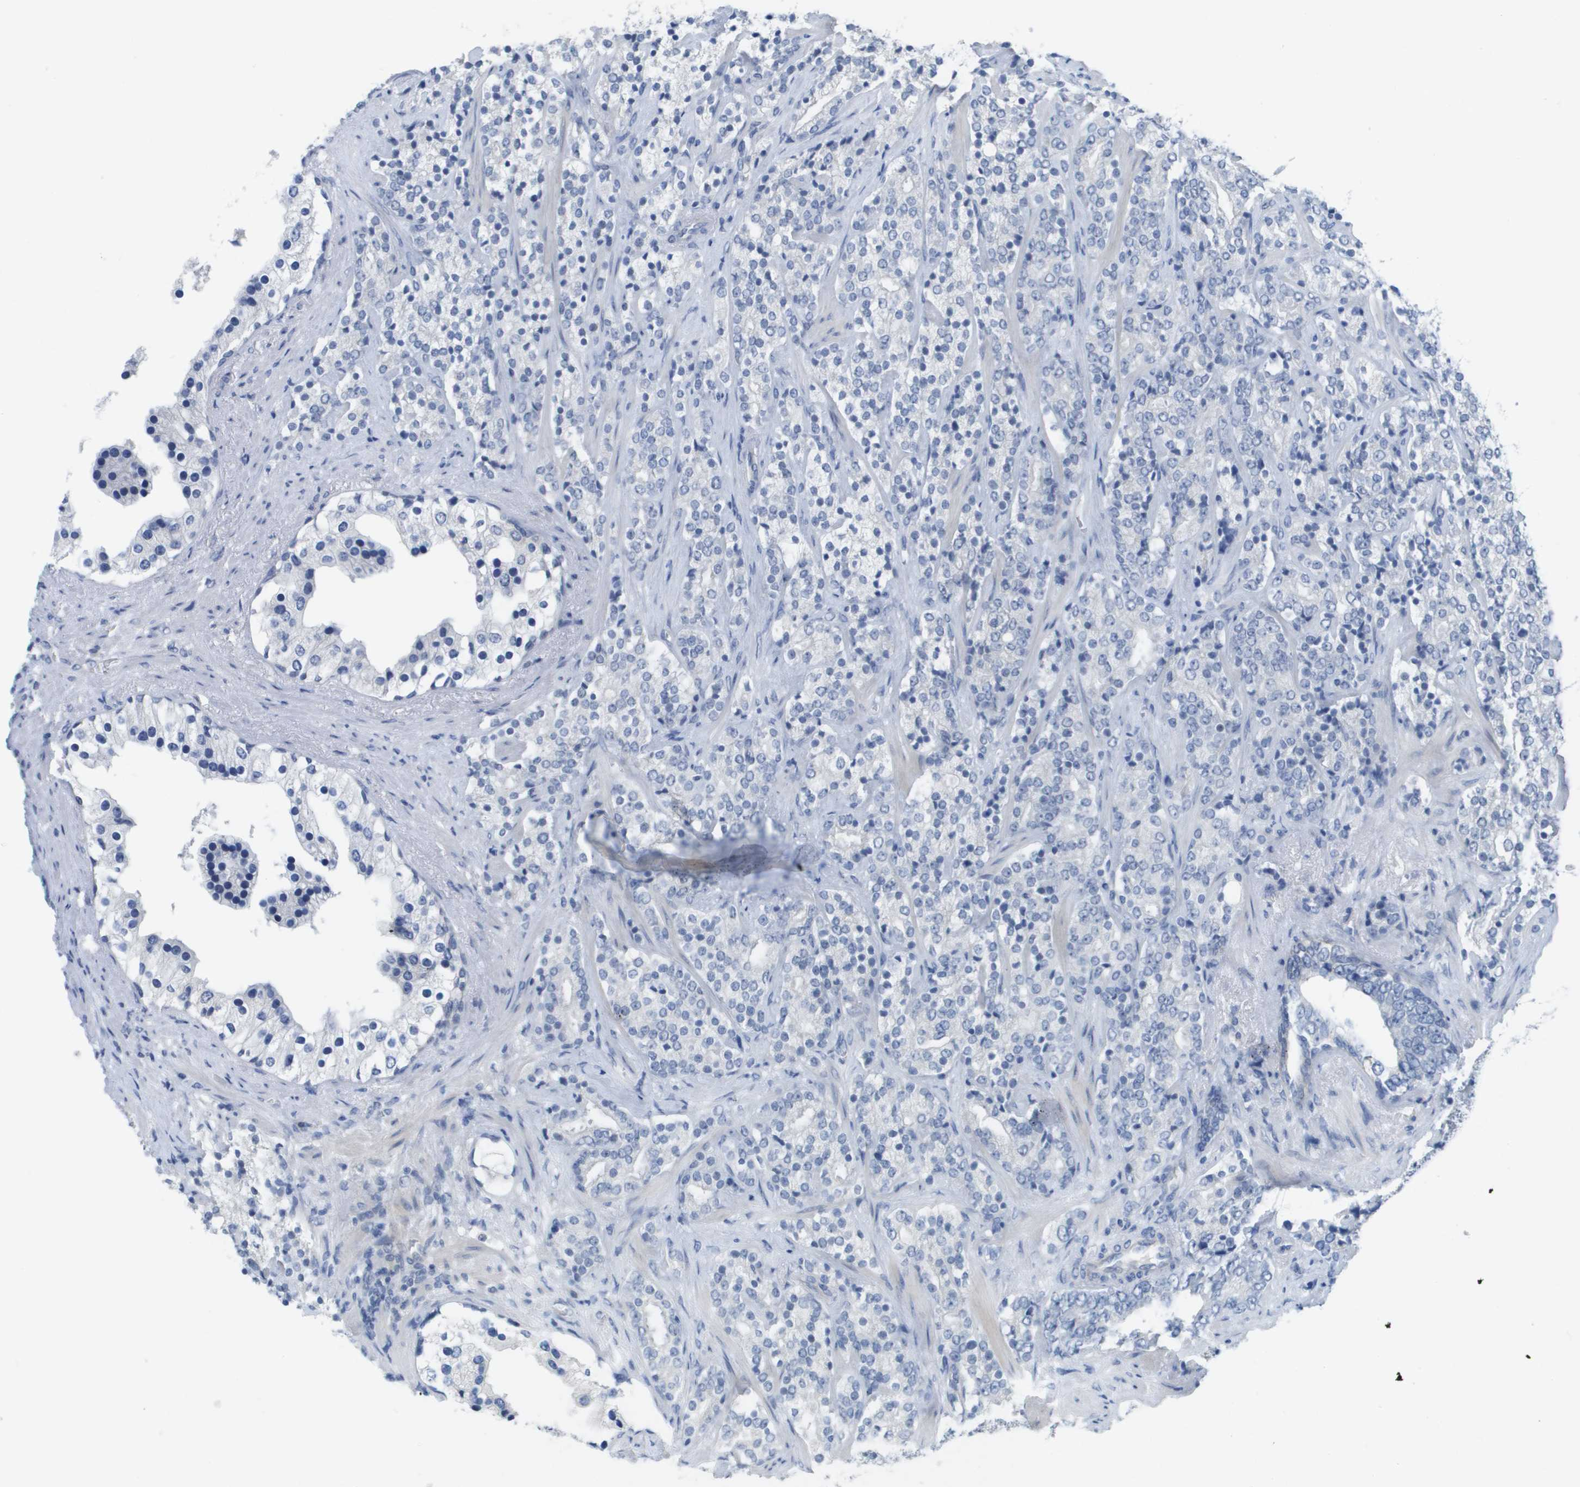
{"staining": {"intensity": "negative", "quantity": "none", "location": "none"}, "tissue": "prostate cancer", "cell_type": "Tumor cells", "image_type": "cancer", "snomed": [{"axis": "morphology", "description": "Adenocarcinoma, High grade"}, {"axis": "topography", "description": "Prostate"}], "caption": "This is an IHC micrograph of human adenocarcinoma (high-grade) (prostate). There is no staining in tumor cells.", "gene": "PDE4A", "patient": {"sex": "male", "age": 71}}